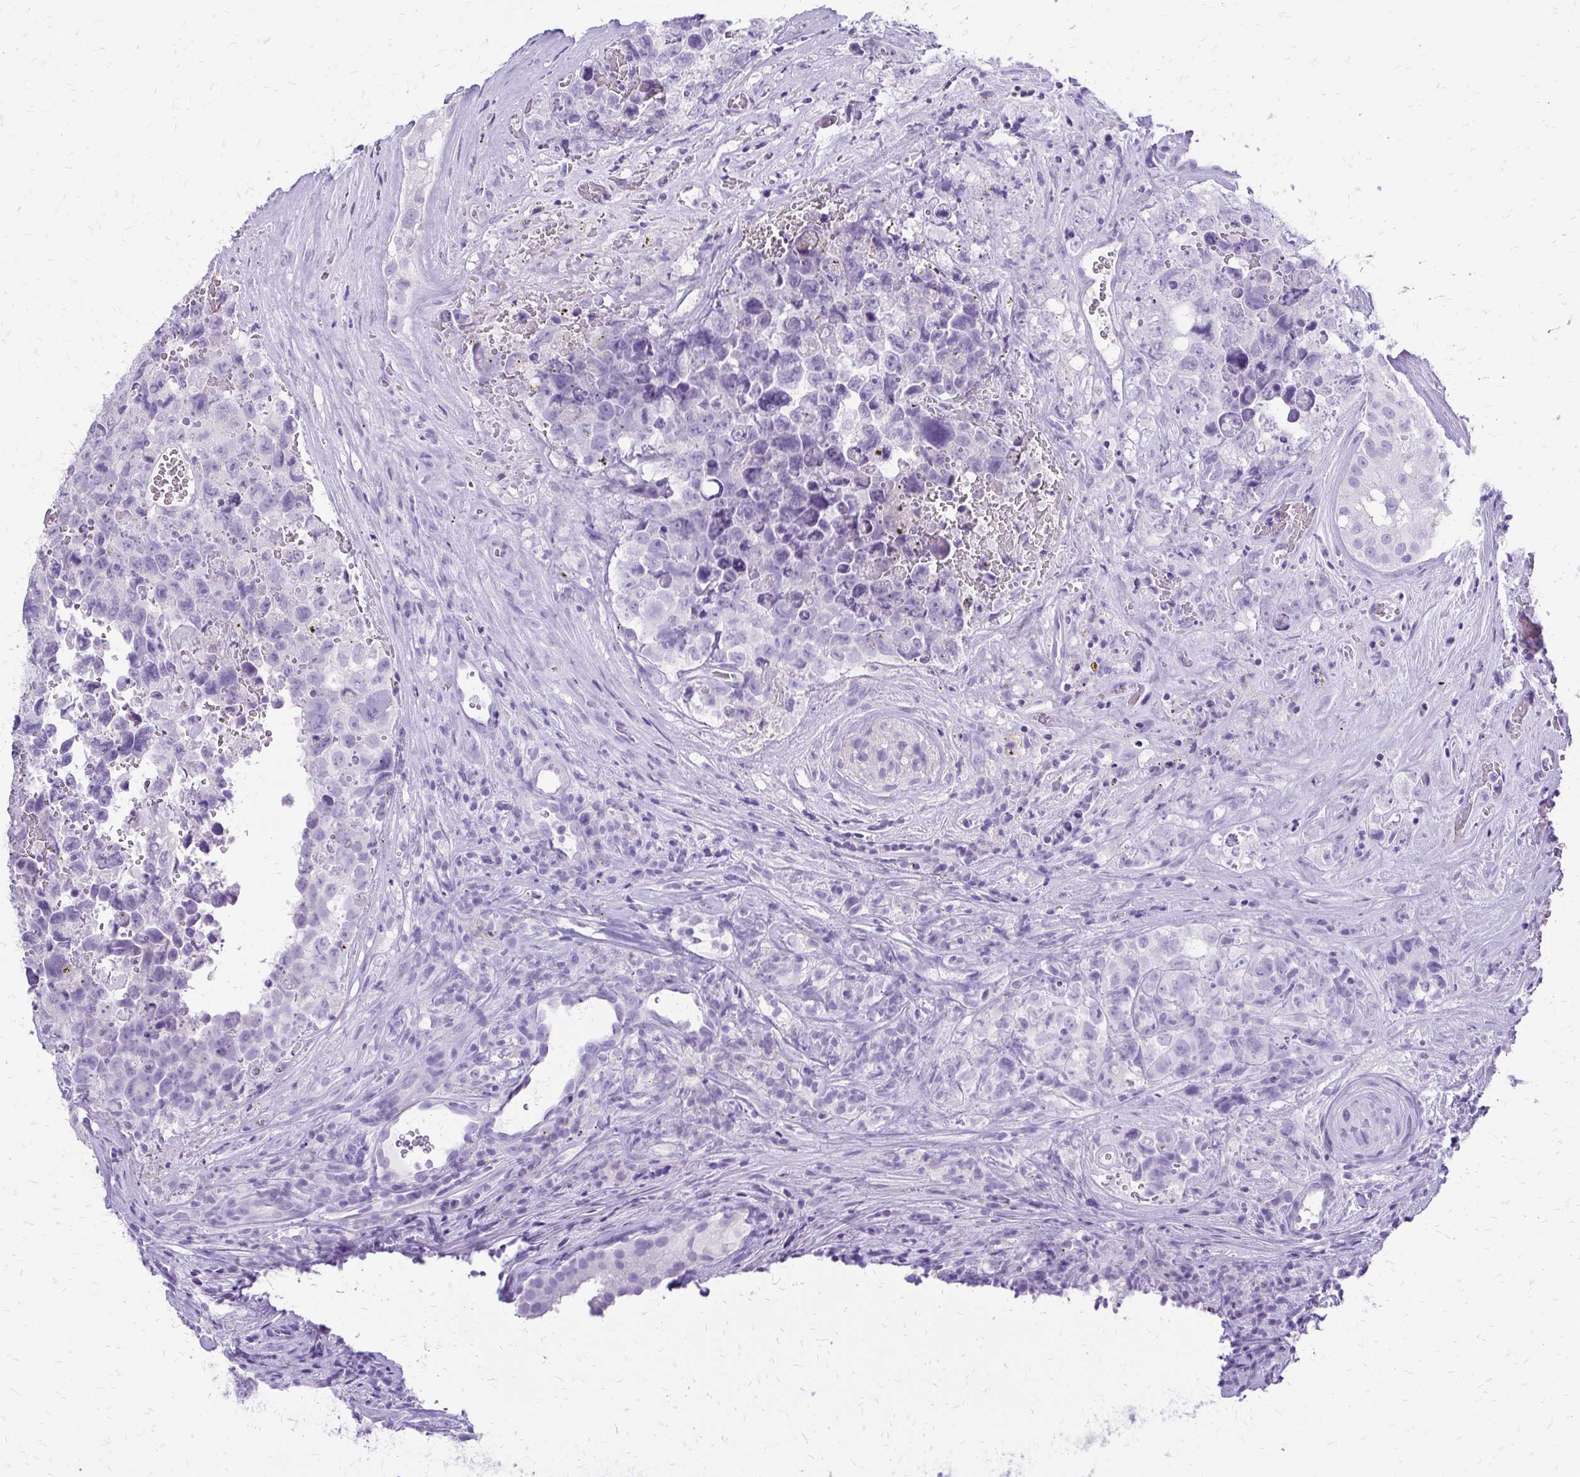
{"staining": {"intensity": "negative", "quantity": "none", "location": "none"}, "tissue": "testis cancer", "cell_type": "Tumor cells", "image_type": "cancer", "snomed": [{"axis": "morphology", "description": "Carcinoma, Embryonal, NOS"}, {"axis": "topography", "description": "Testis"}], "caption": "Tumor cells show no significant protein staining in testis cancer (embryonal carcinoma). (Stains: DAB (3,3'-diaminobenzidine) IHC with hematoxylin counter stain, Microscopy: brightfield microscopy at high magnification).", "gene": "SLC32A1", "patient": {"sex": "male", "age": 18}}